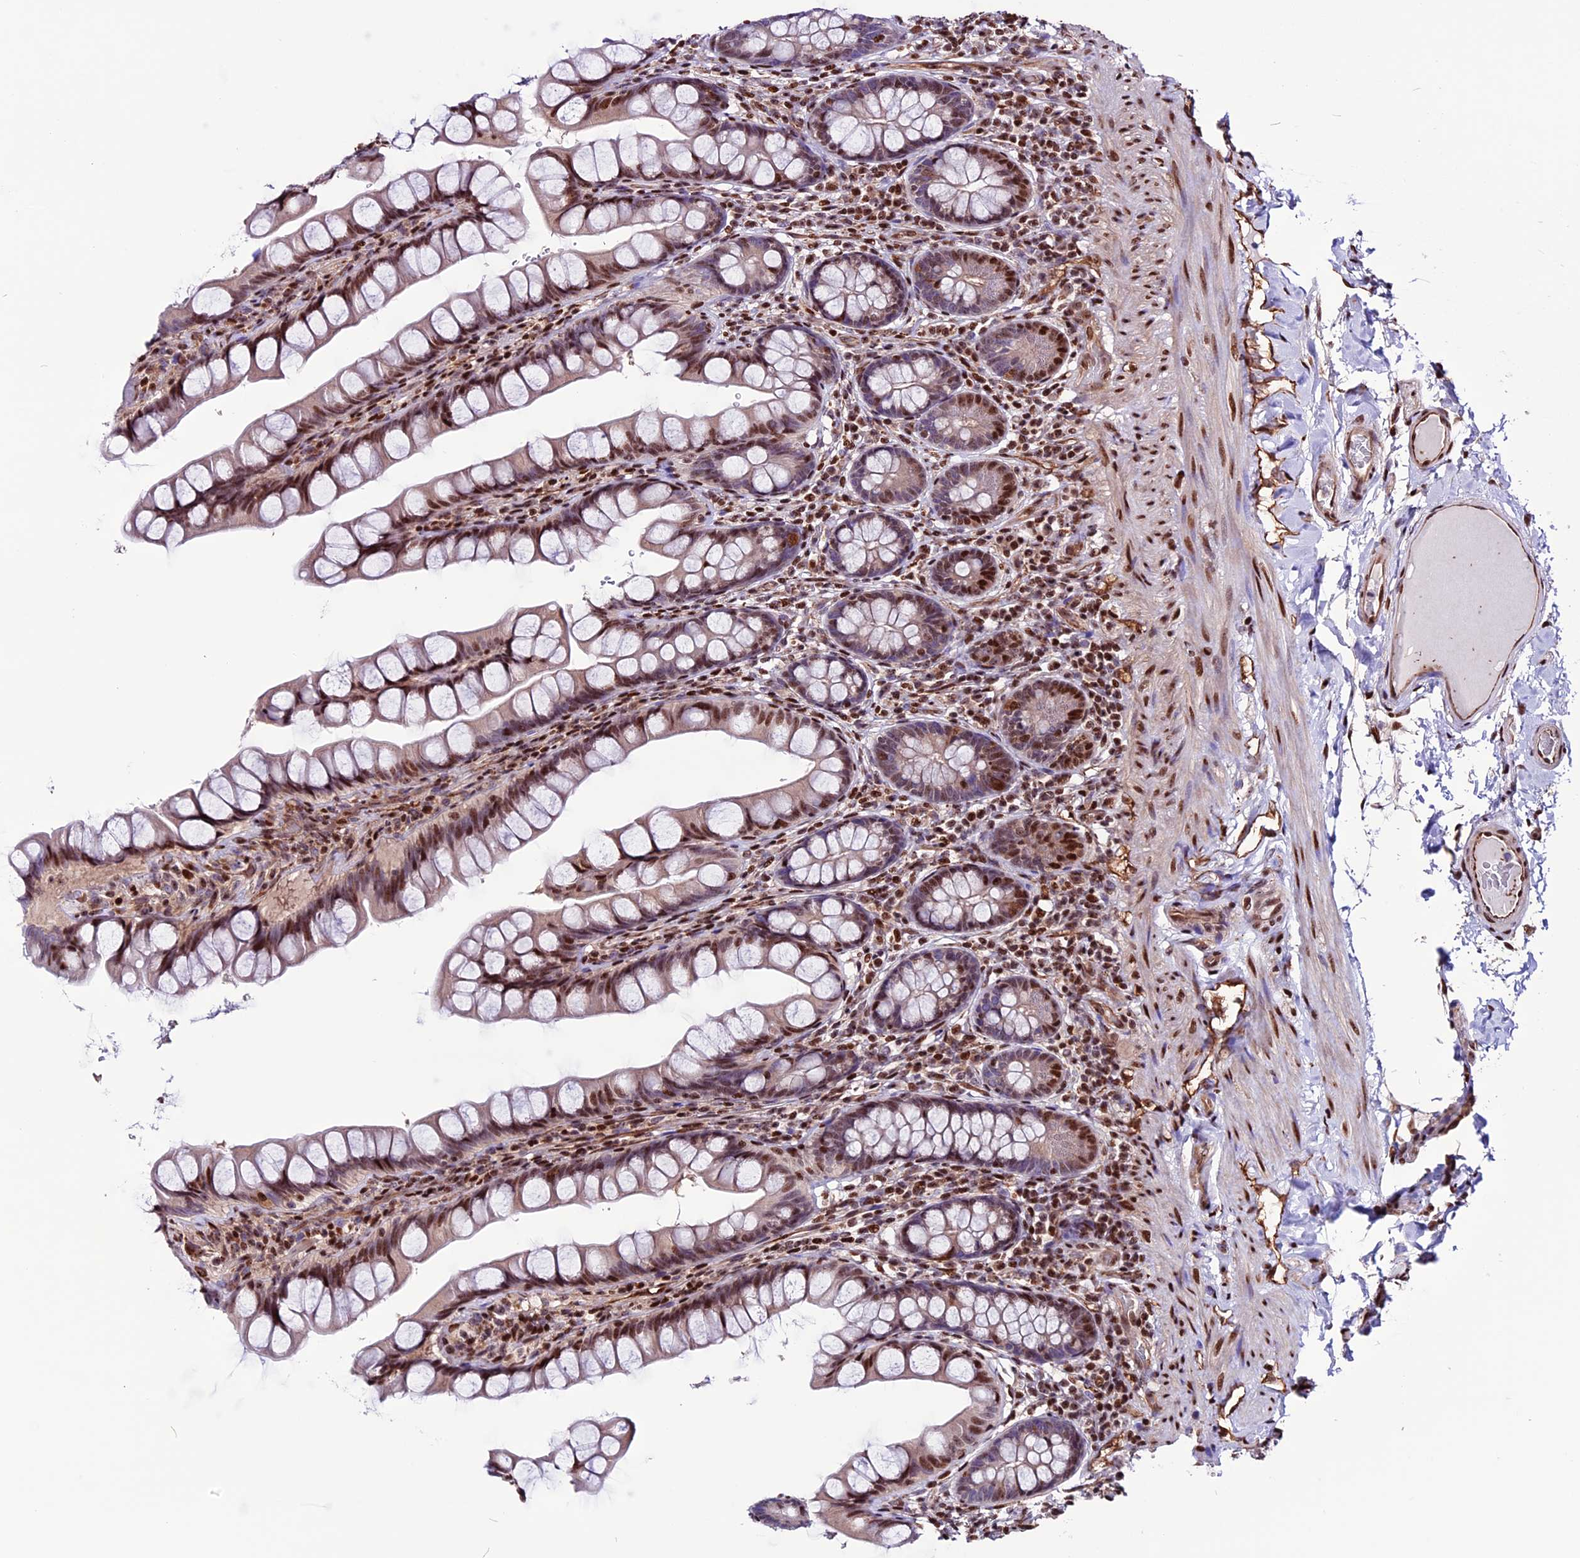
{"staining": {"intensity": "moderate", "quantity": "25%-75%", "location": "nuclear"}, "tissue": "small intestine", "cell_type": "Glandular cells", "image_type": "normal", "snomed": [{"axis": "morphology", "description": "Normal tissue, NOS"}, {"axis": "topography", "description": "Small intestine"}], "caption": "Immunohistochemical staining of unremarkable human small intestine displays moderate nuclear protein expression in about 25%-75% of glandular cells. (DAB IHC with brightfield microscopy, high magnification).", "gene": "RINL", "patient": {"sex": "male", "age": 70}}